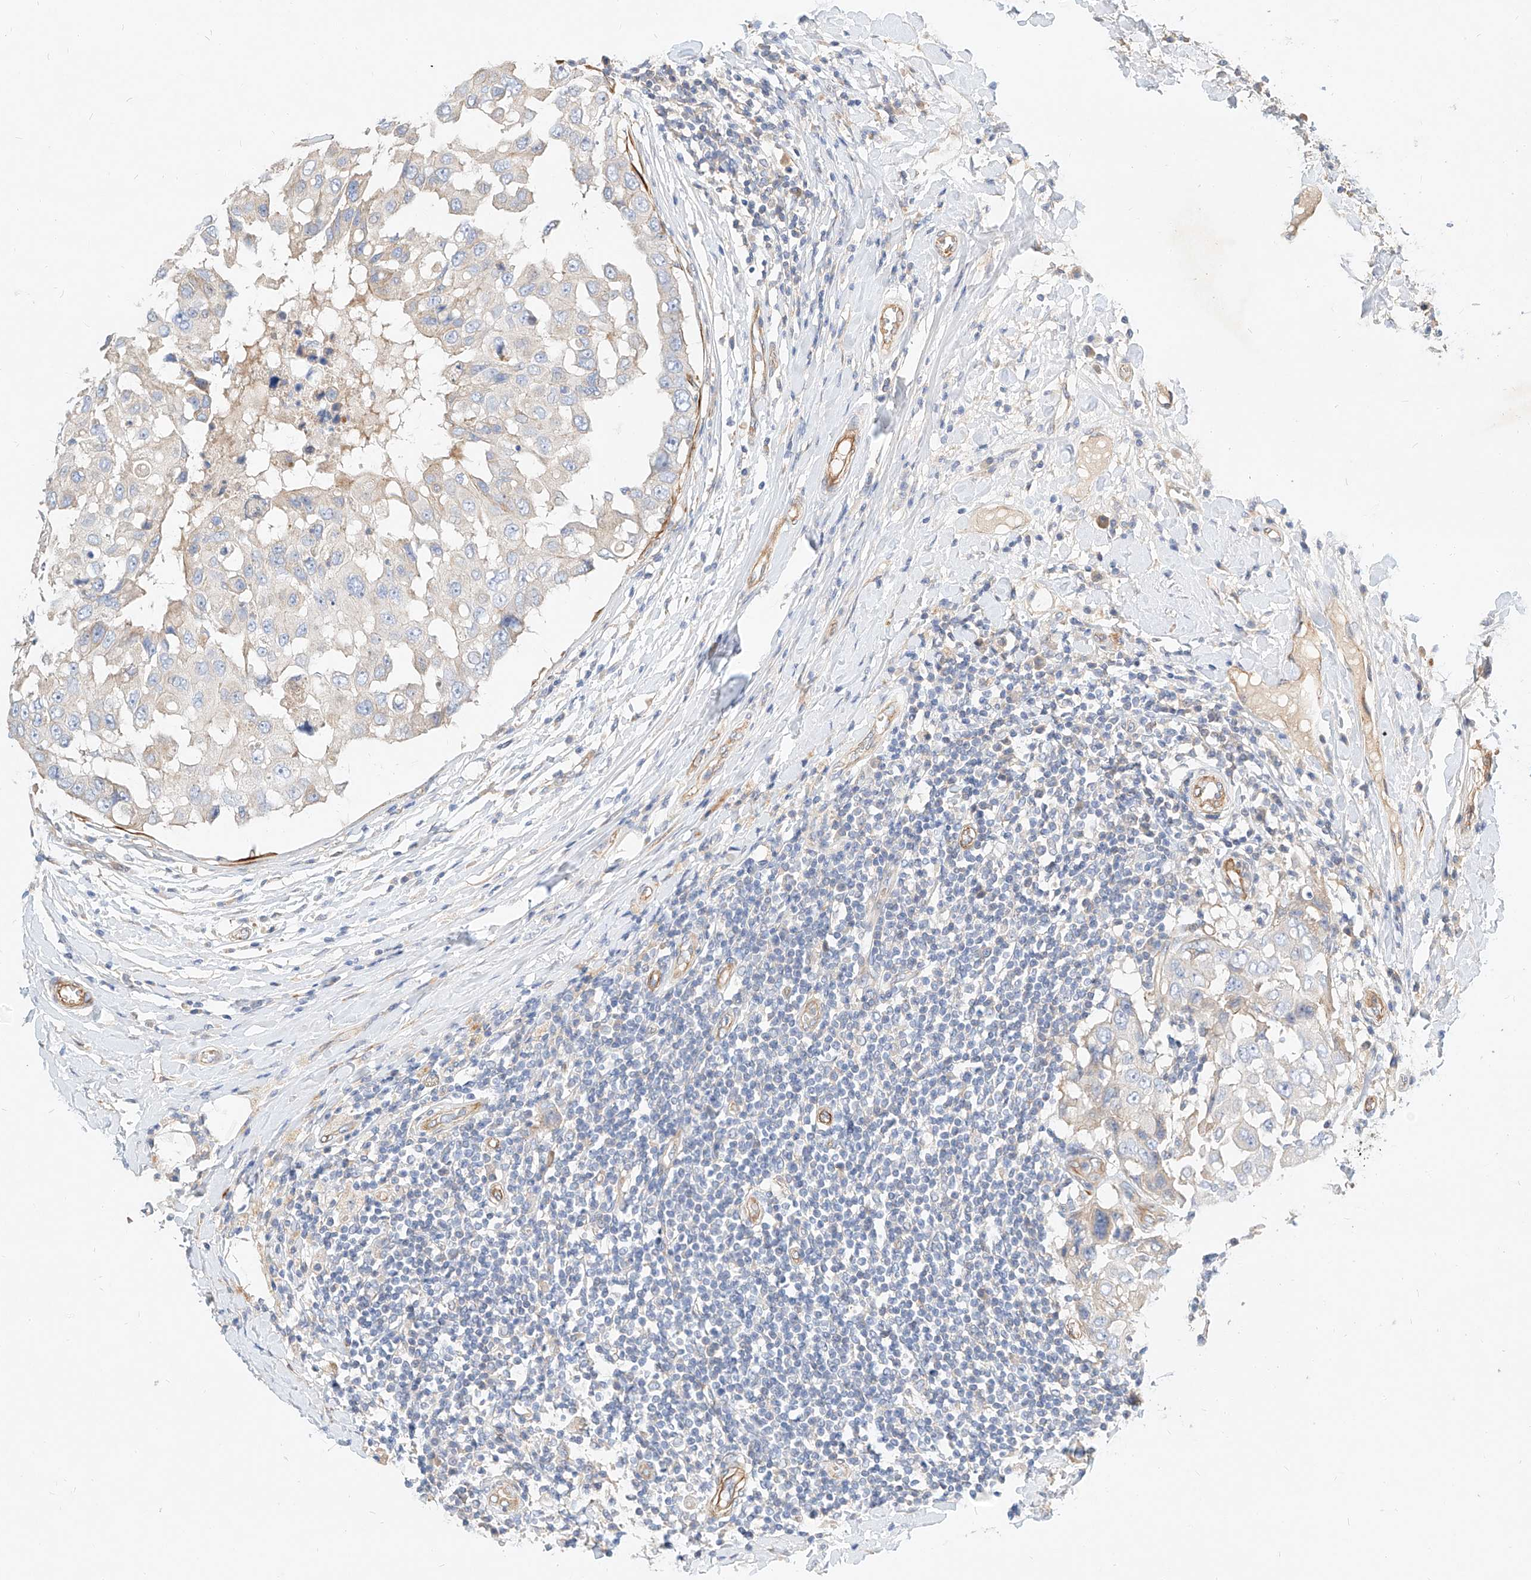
{"staining": {"intensity": "negative", "quantity": "none", "location": "none"}, "tissue": "breast cancer", "cell_type": "Tumor cells", "image_type": "cancer", "snomed": [{"axis": "morphology", "description": "Duct carcinoma"}, {"axis": "topography", "description": "Breast"}], "caption": "A micrograph of breast cancer stained for a protein shows no brown staining in tumor cells.", "gene": "KCNH5", "patient": {"sex": "female", "age": 27}}